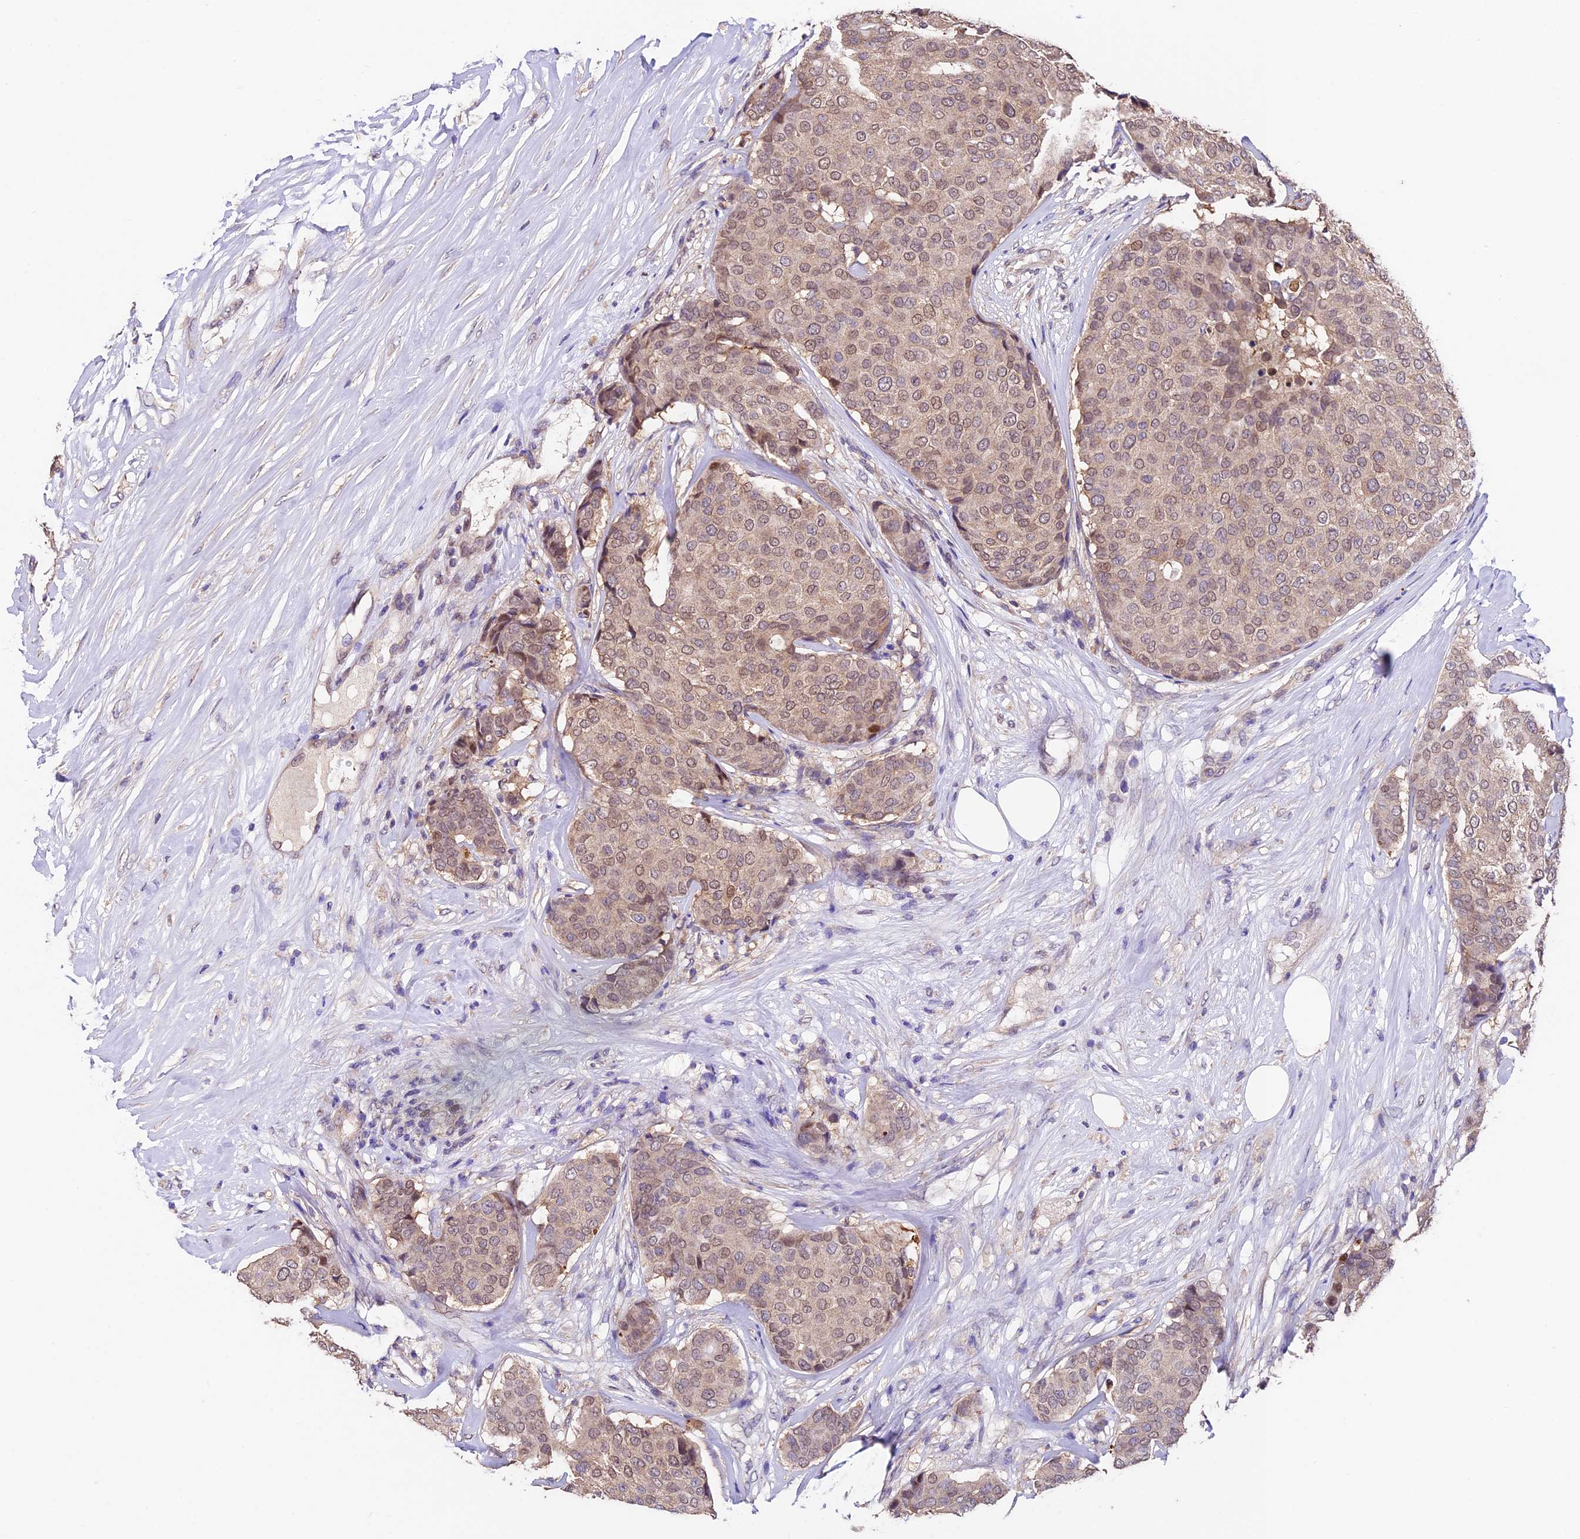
{"staining": {"intensity": "weak", "quantity": ">75%", "location": "cytoplasmic/membranous,nuclear"}, "tissue": "breast cancer", "cell_type": "Tumor cells", "image_type": "cancer", "snomed": [{"axis": "morphology", "description": "Duct carcinoma"}, {"axis": "topography", "description": "Breast"}], "caption": "Intraductal carcinoma (breast) stained for a protein (brown) demonstrates weak cytoplasmic/membranous and nuclear positive expression in about >75% of tumor cells.", "gene": "SBNO2", "patient": {"sex": "female", "age": 75}}